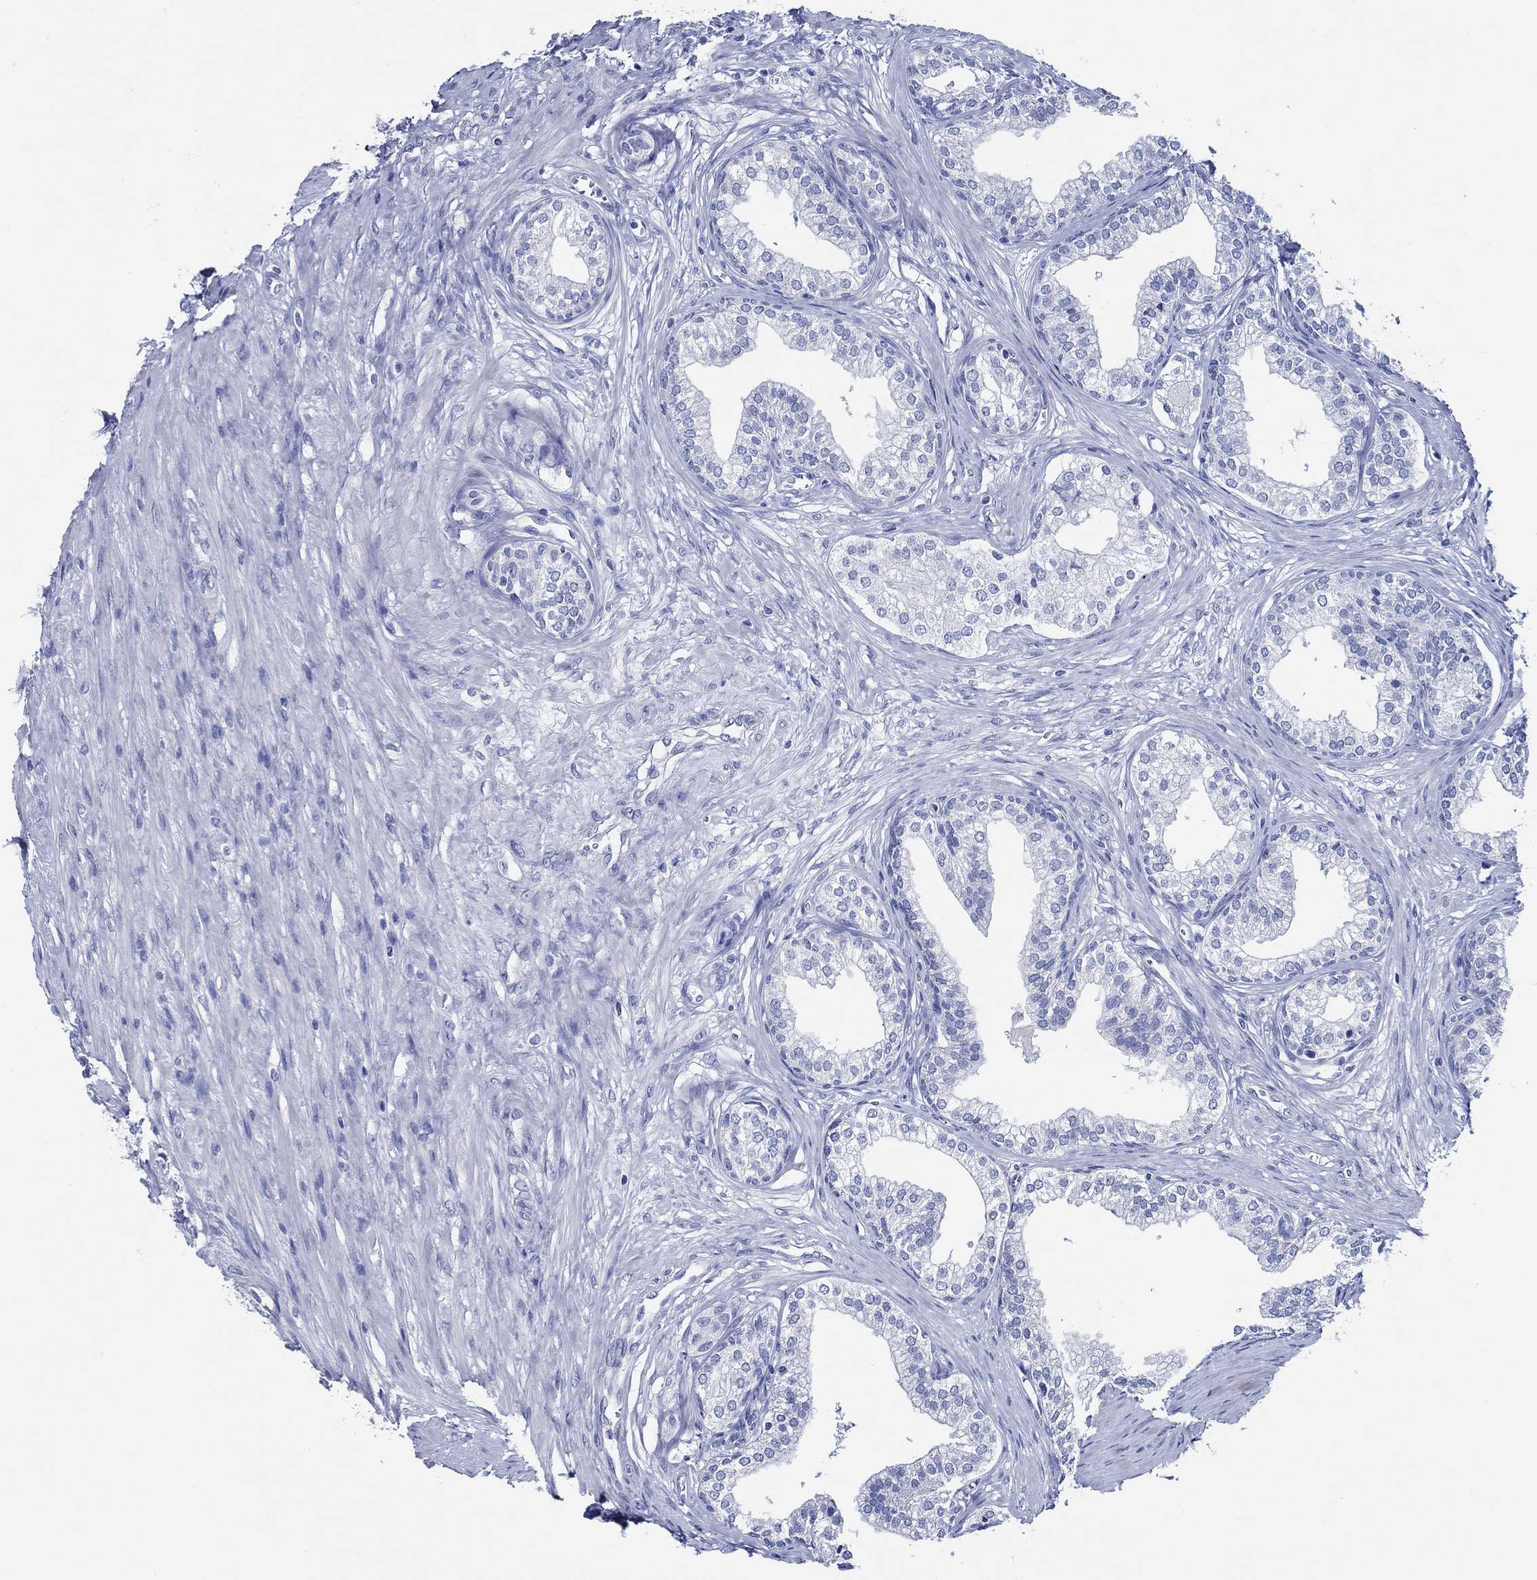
{"staining": {"intensity": "negative", "quantity": "none", "location": "none"}, "tissue": "prostate", "cell_type": "Glandular cells", "image_type": "normal", "snomed": [{"axis": "morphology", "description": "Normal tissue, NOS"}, {"axis": "topography", "description": "Prostate"}], "caption": "Unremarkable prostate was stained to show a protein in brown. There is no significant staining in glandular cells. (DAB (3,3'-diaminobenzidine) IHC with hematoxylin counter stain).", "gene": "SKOR1", "patient": {"sex": "male", "age": 65}}